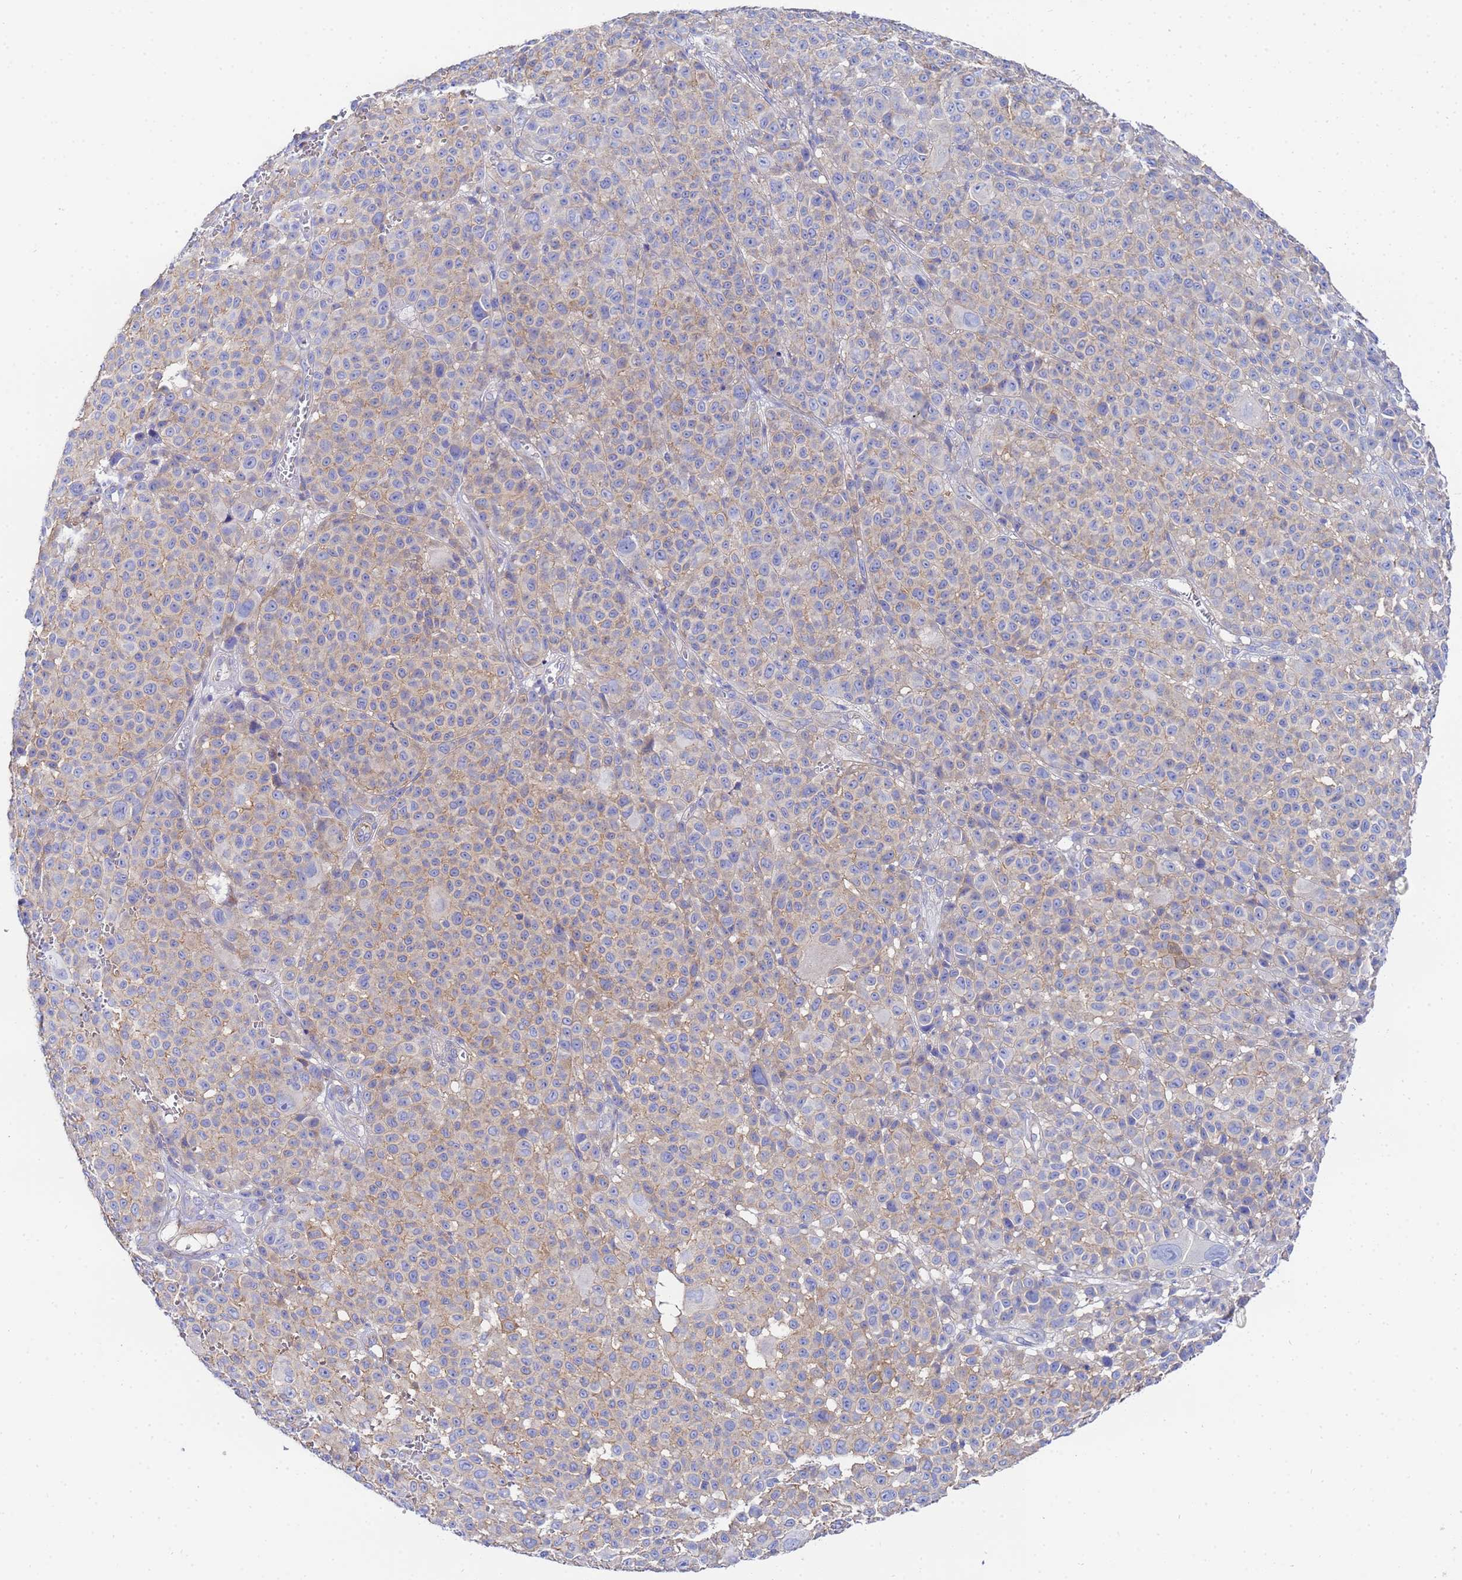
{"staining": {"intensity": "negative", "quantity": "none", "location": "none"}, "tissue": "melanoma", "cell_type": "Tumor cells", "image_type": "cancer", "snomed": [{"axis": "morphology", "description": "Malignant melanoma, NOS"}, {"axis": "topography", "description": "Skin"}], "caption": "Immunohistochemistry (IHC) photomicrograph of malignant melanoma stained for a protein (brown), which reveals no expression in tumor cells. (Brightfield microscopy of DAB immunohistochemistry at high magnification).", "gene": "RAB39B", "patient": {"sex": "female", "age": 94}}